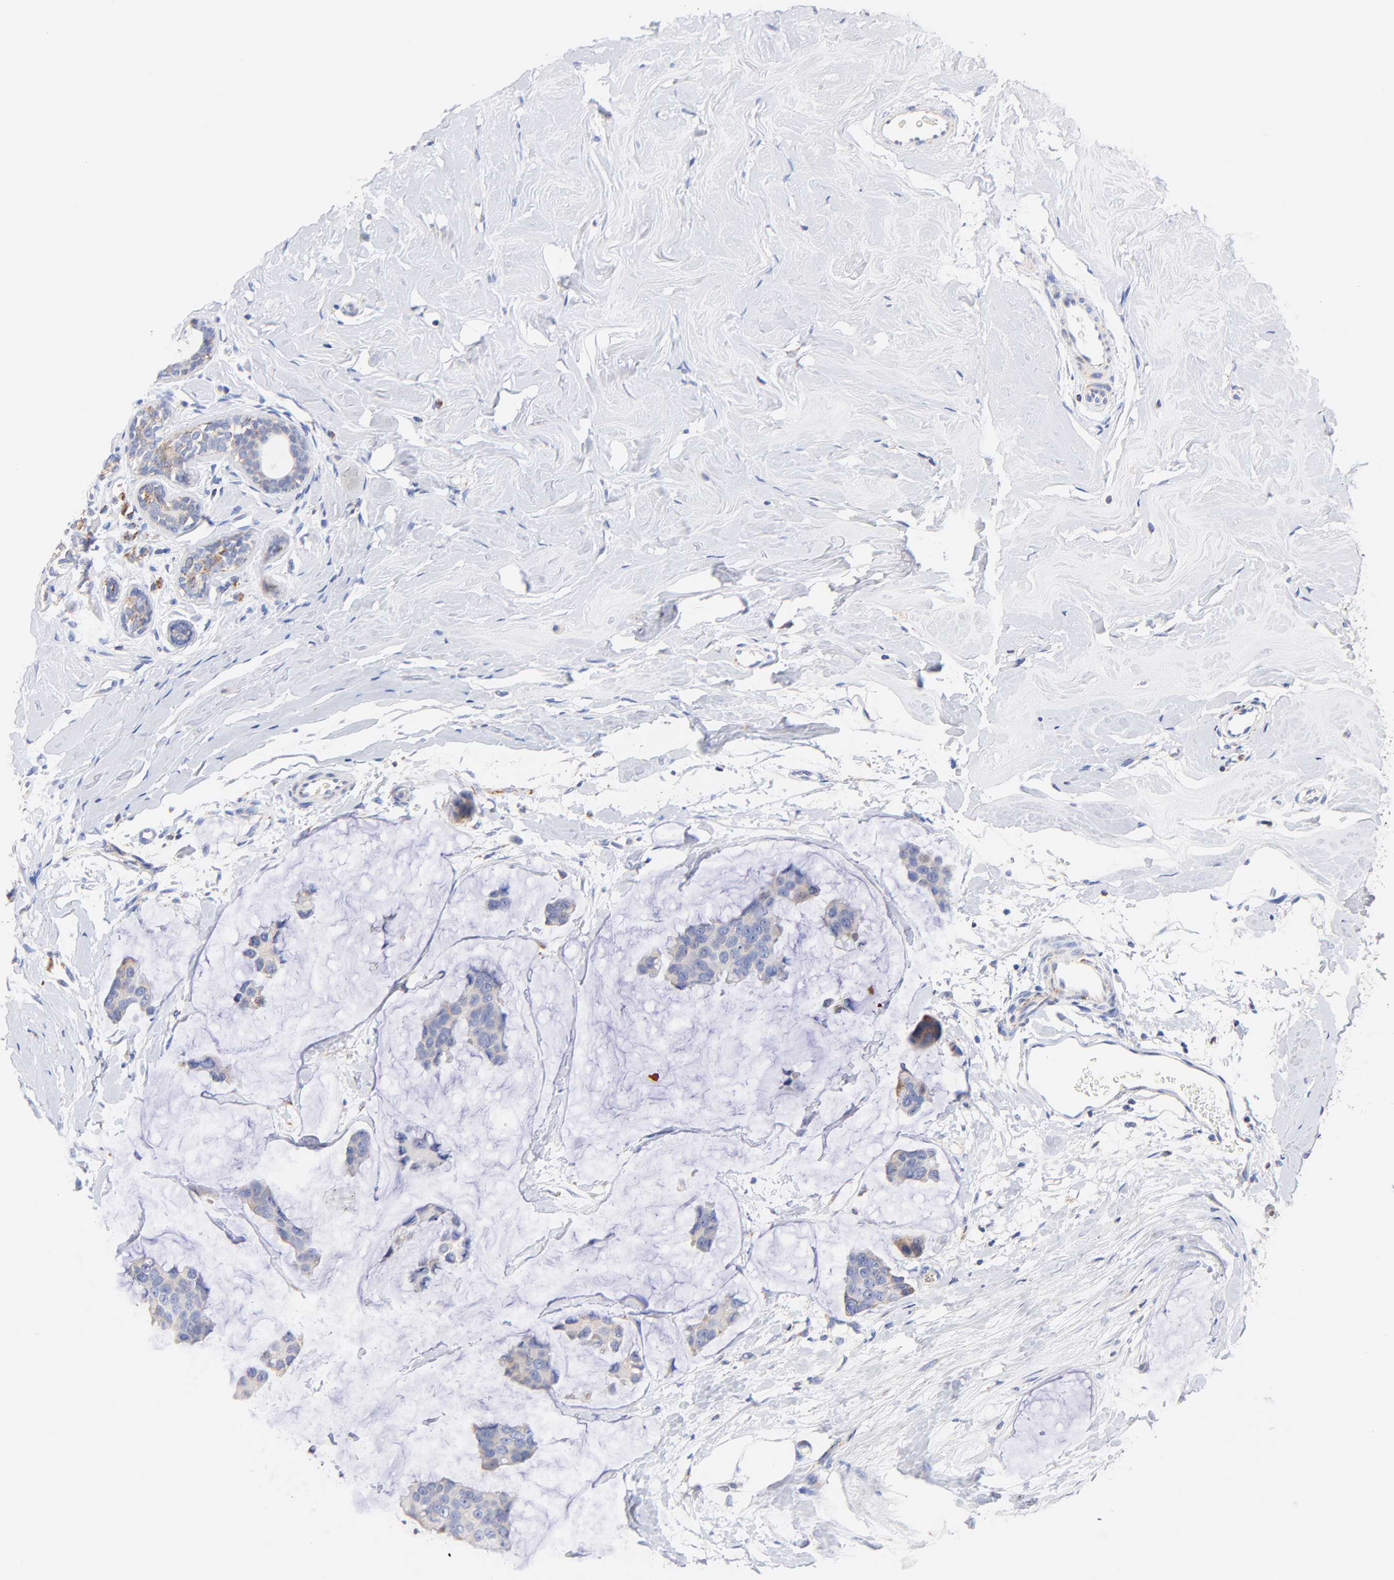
{"staining": {"intensity": "weak", "quantity": "25%-75%", "location": "cytoplasmic/membranous"}, "tissue": "breast cancer", "cell_type": "Tumor cells", "image_type": "cancer", "snomed": [{"axis": "morphology", "description": "Normal tissue, NOS"}, {"axis": "morphology", "description": "Duct carcinoma"}, {"axis": "topography", "description": "Breast"}], "caption": "A micrograph of breast cancer (intraductal carcinoma) stained for a protein reveals weak cytoplasmic/membranous brown staining in tumor cells.", "gene": "ATP5F1D", "patient": {"sex": "female", "age": 50}}